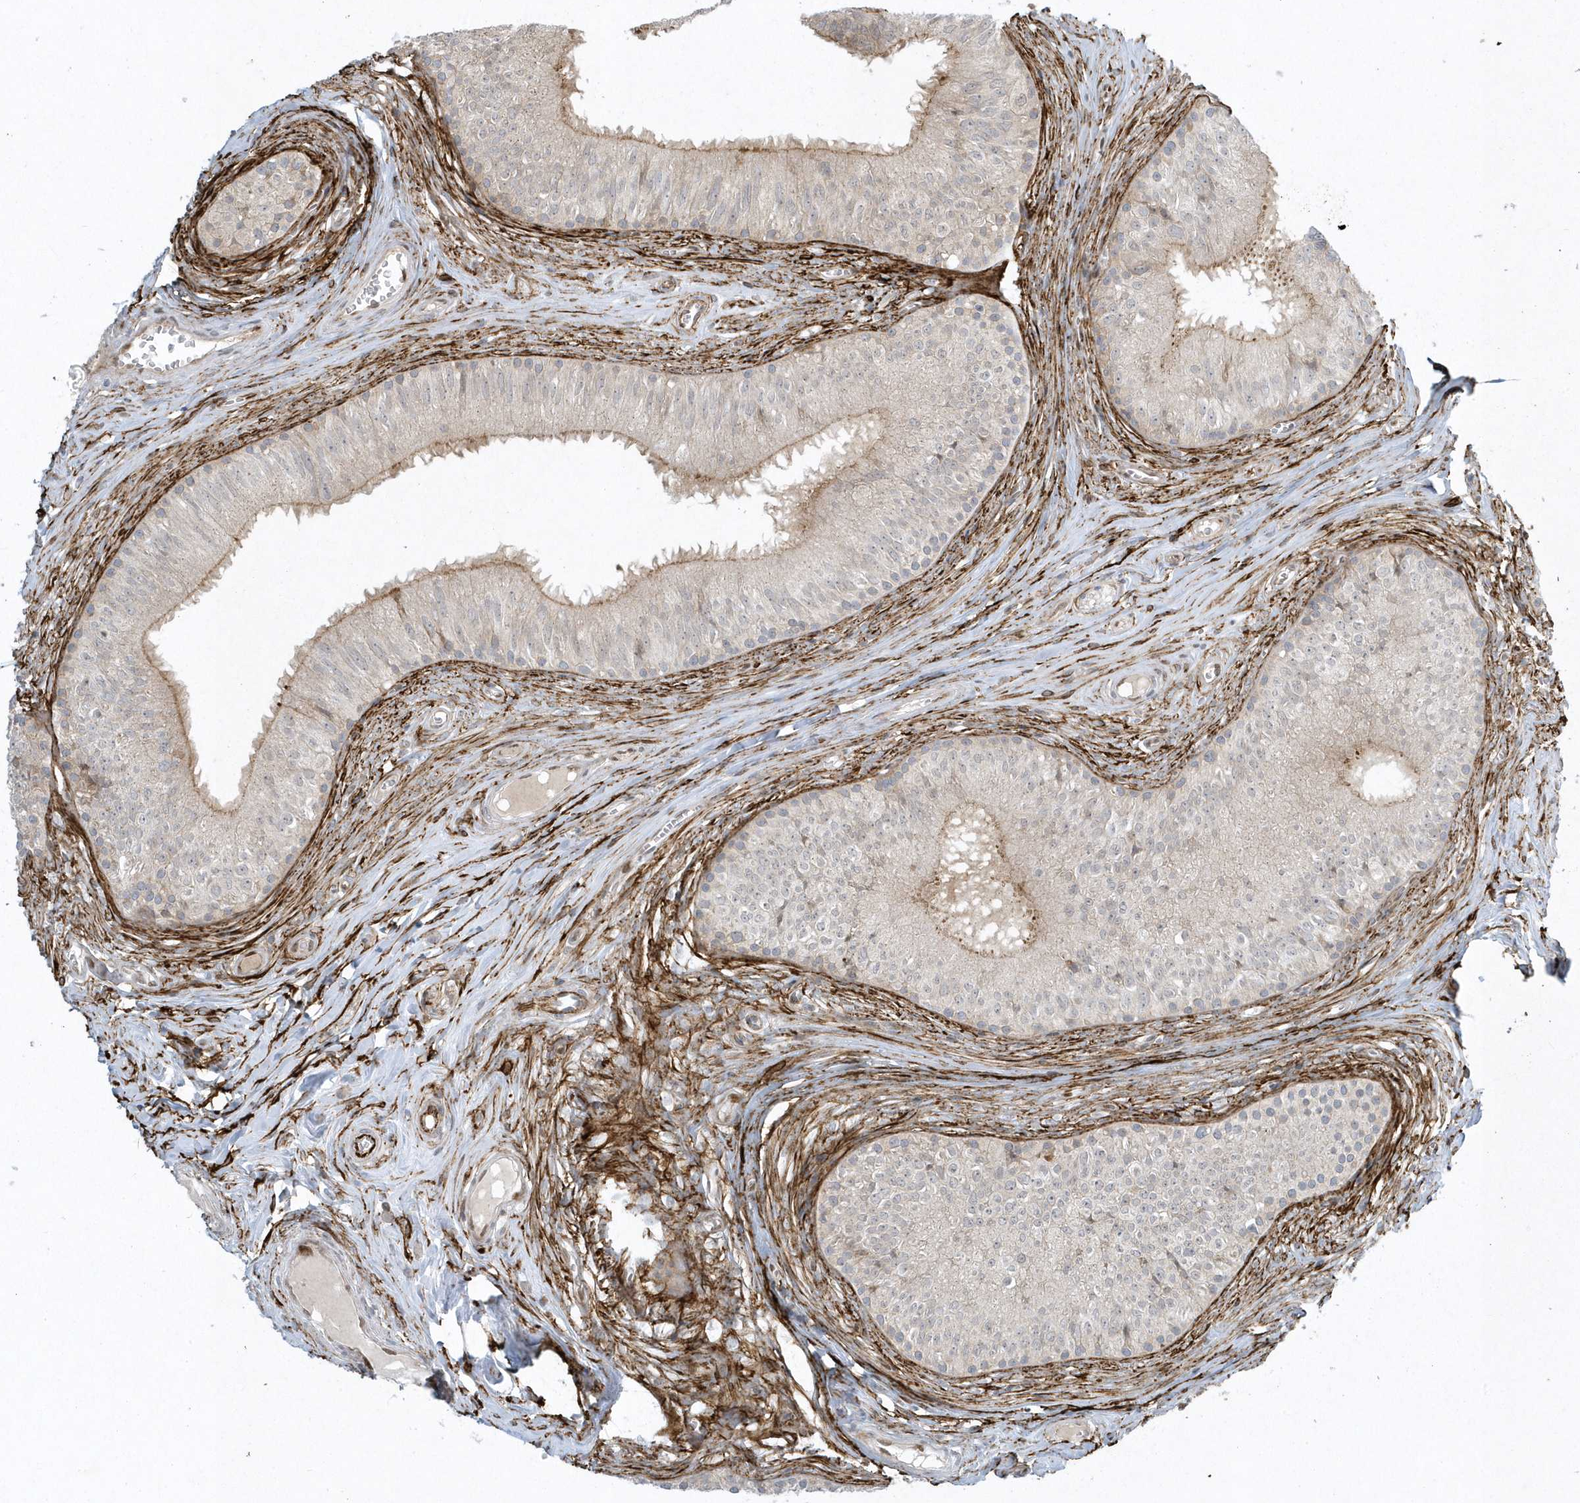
{"staining": {"intensity": "weak", "quantity": "25%-75%", "location": "cytoplasmic/membranous"}, "tissue": "epididymis", "cell_type": "Glandular cells", "image_type": "normal", "snomed": [{"axis": "morphology", "description": "Normal tissue, NOS"}, {"axis": "topography", "description": "Epididymis"}], "caption": "Protein staining reveals weak cytoplasmic/membranous positivity in approximately 25%-75% of glandular cells in unremarkable epididymis. (DAB IHC, brown staining for protein, blue staining for nuclei).", "gene": "MASP2", "patient": {"sex": "male", "age": 46}}